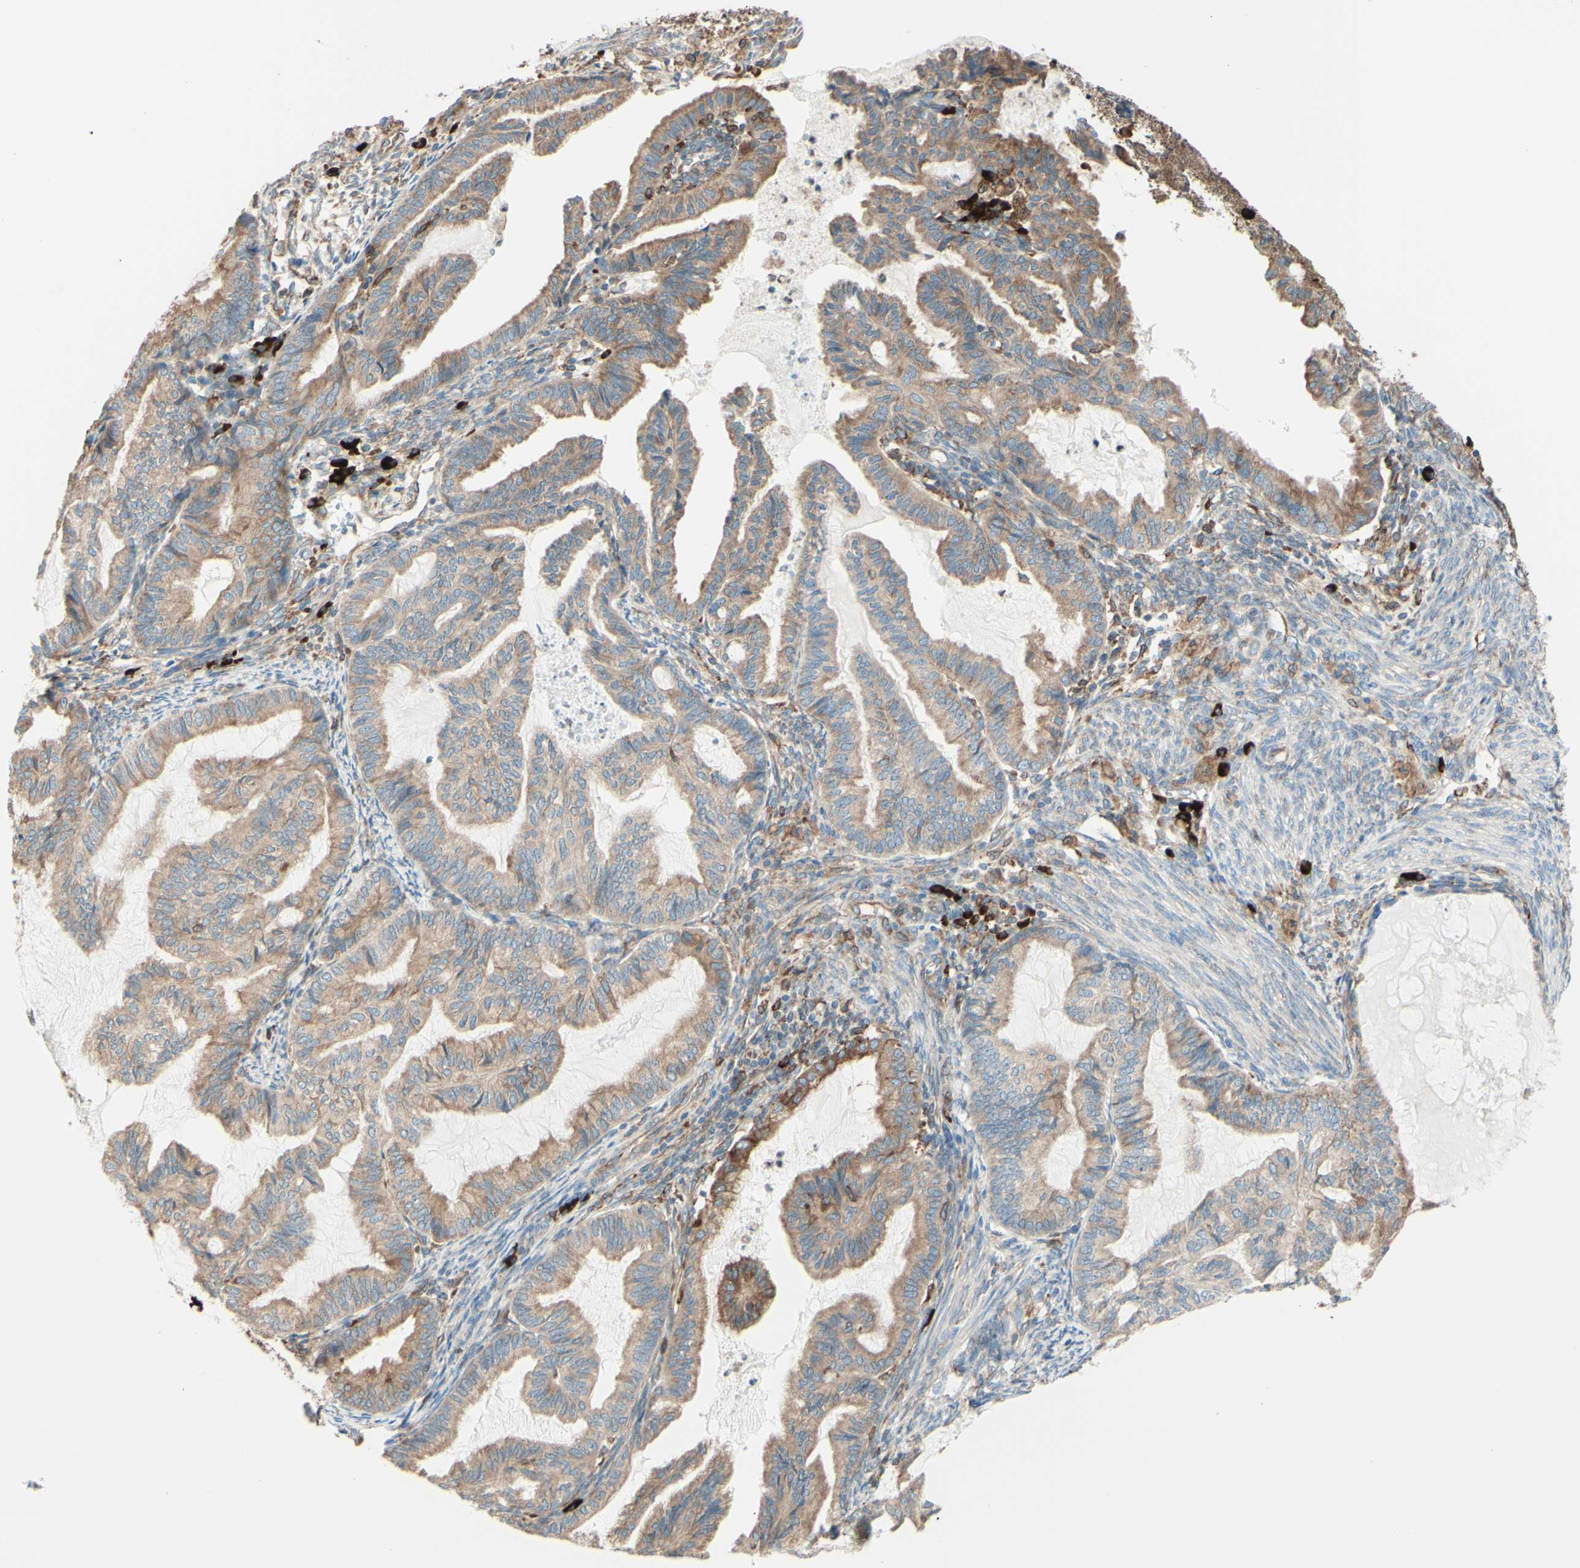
{"staining": {"intensity": "moderate", "quantity": ">75%", "location": "cytoplasmic/membranous"}, "tissue": "cervical cancer", "cell_type": "Tumor cells", "image_type": "cancer", "snomed": [{"axis": "morphology", "description": "Normal tissue, NOS"}, {"axis": "morphology", "description": "Adenocarcinoma, NOS"}, {"axis": "topography", "description": "Cervix"}, {"axis": "topography", "description": "Endometrium"}], "caption": "Immunohistochemical staining of cervical adenocarcinoma demonstrates medium levels of moderate cytoplasmic/membranous expression in about >75% of tumor cells.", "gene": "DNAJB11", "patient": {"sex": "female", "age": 86}}